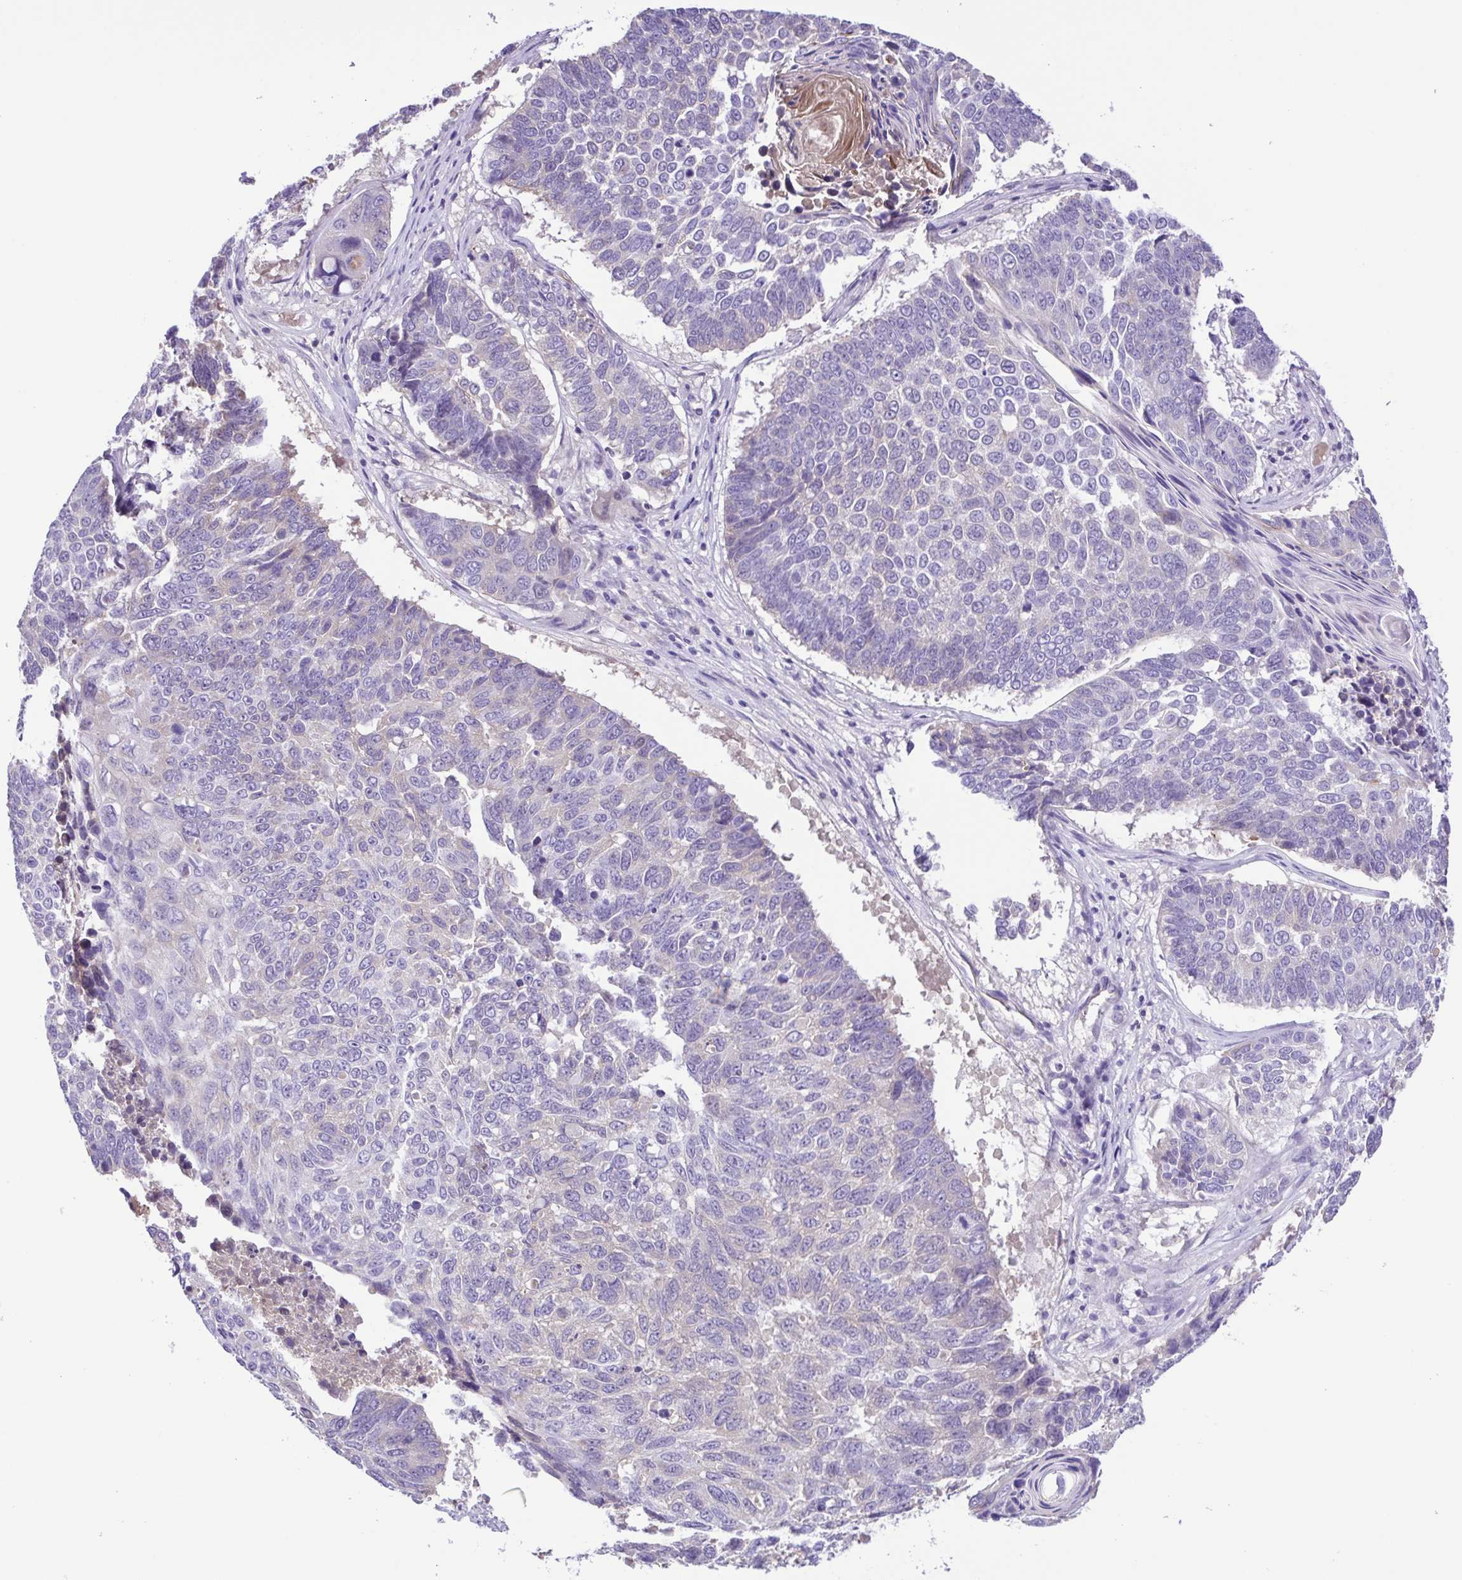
{"staining": {"intensity": "negative", "quantity": "none", "location": "none"}, "tissue": "lung cancer", "cell_type": "Tumor cells", "image_type": "cancer", "snomed": [{"axis": "morphology", "description": "Squamous cell carcinoma, NOS"}, {"axis": "topography", "description": "Lung"}], "caption": "A high-resolution micrograph shows immunohistochemistry staining of lung squamous cell carcinoma, which displays no significant expression in tumor cells.", "gene": "IGFL1", "patient": {"sex": "male", "age": 73}}